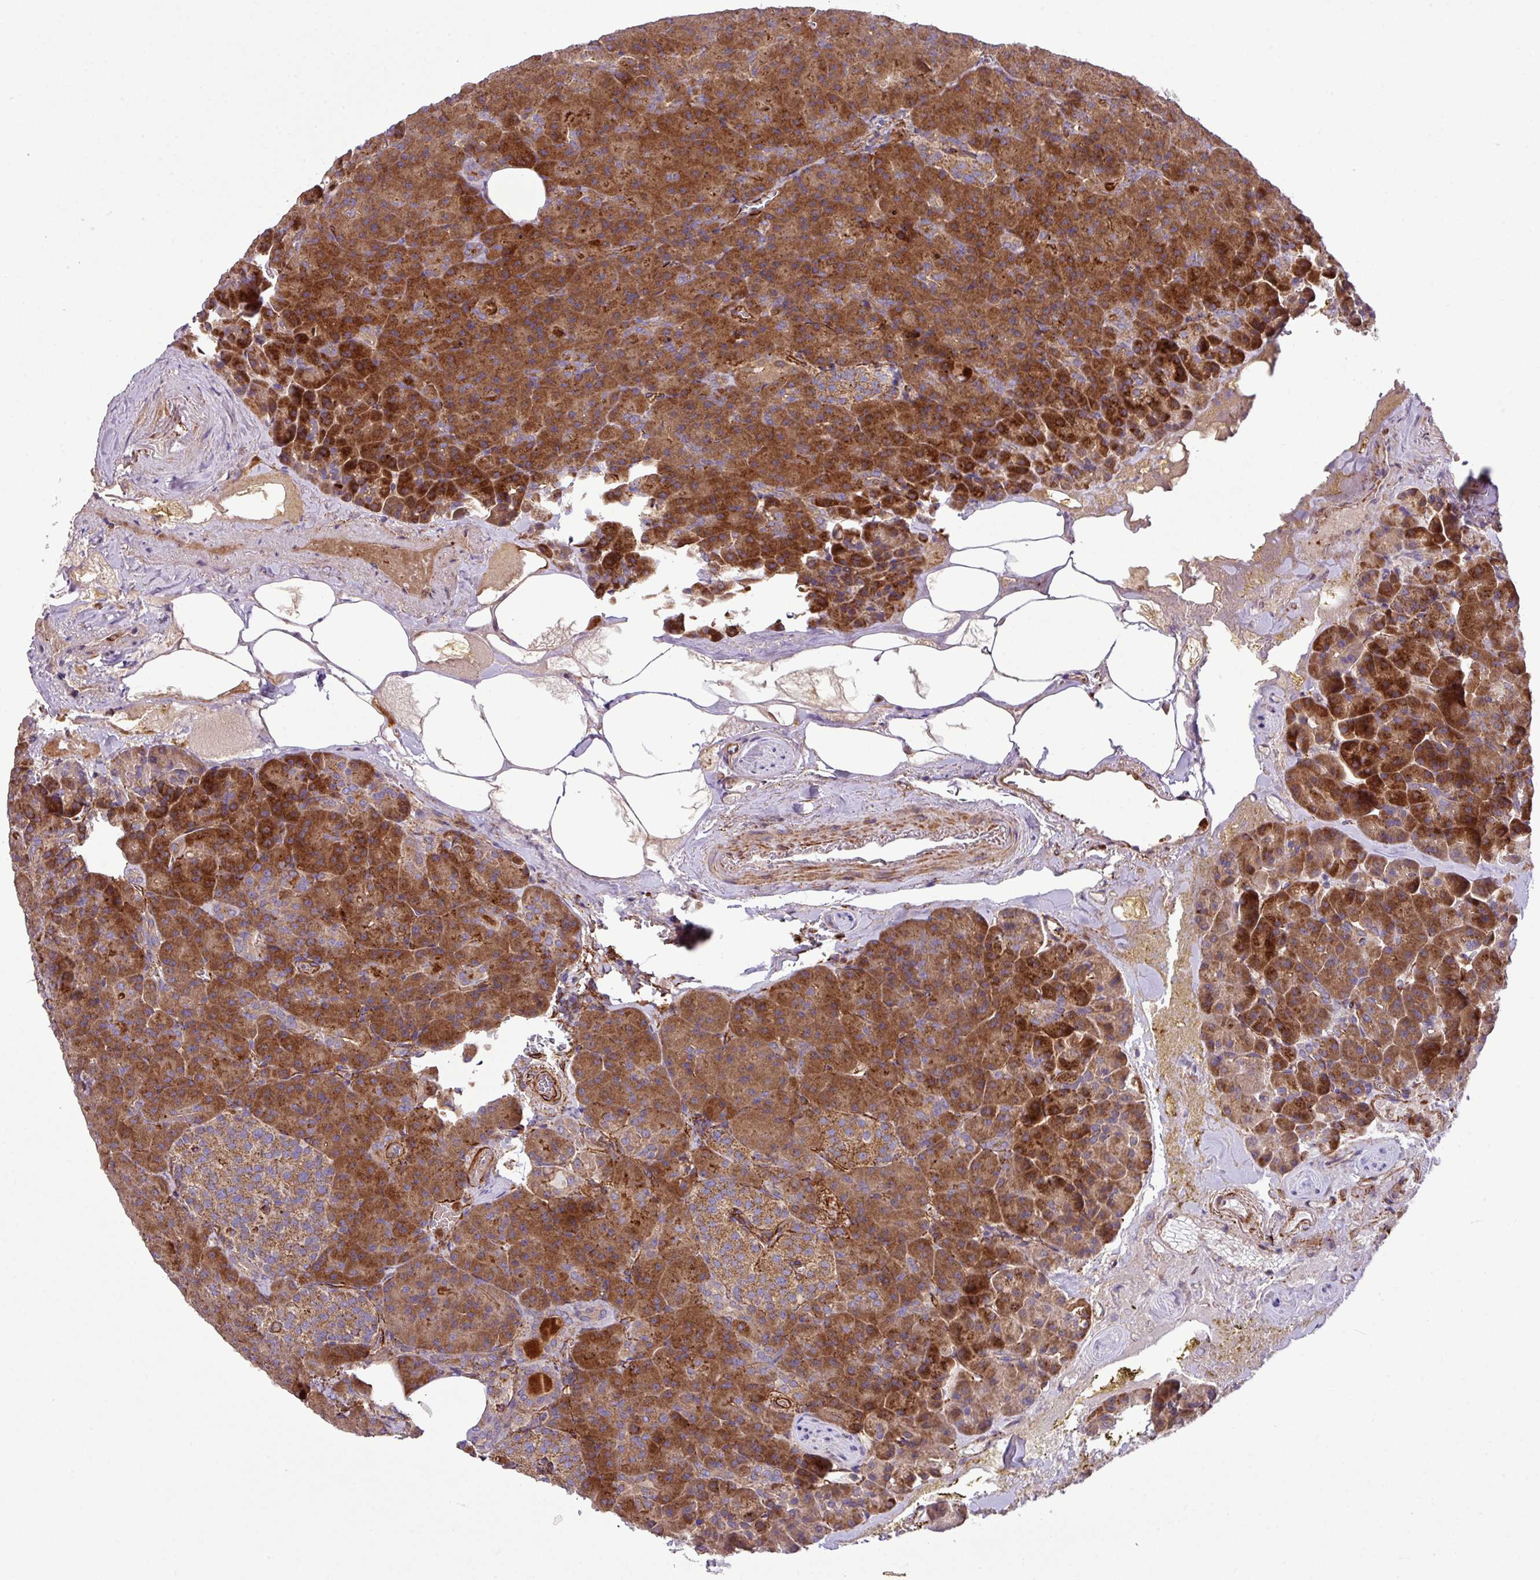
{"staining": {"intensity": "strong", "quantity": ">75%", "location": "cytoplasmic/membranous"}, "tissue": "pancreas", "cell_type": "Exocrine glandular cells", "image_type": "normal", "snomed": [{"axis": "morphology", "description": "Normal tissue, NOS"}, {"axis": "topography", "description": "Pancreas"}], "caption": "A high amount of strong cytoplasmic/membranous staining is seen in approximately >75% of exocrine glandular cells in normal pancreas.", "gene": "FAM47E", "patient": {"sex": "female", "age": 74}}